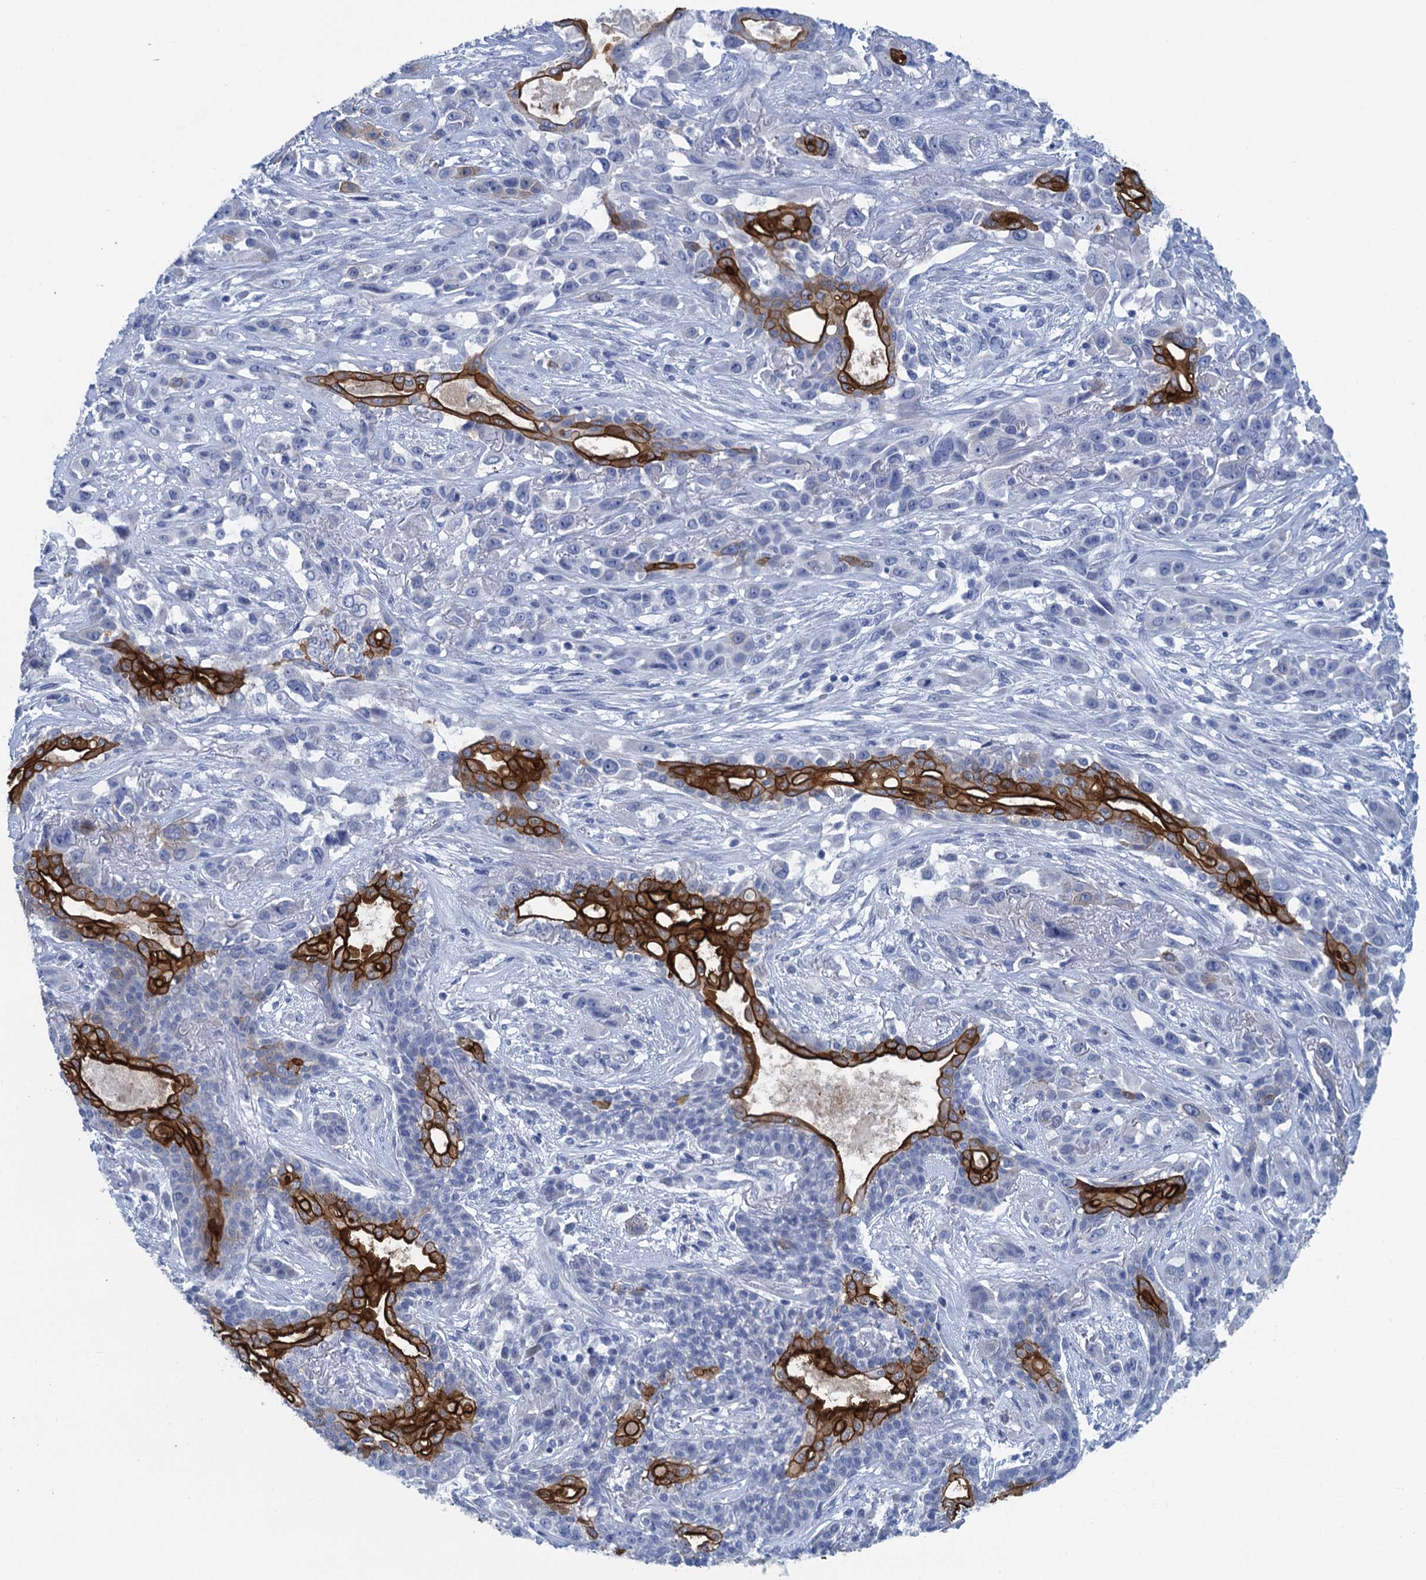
{"staining": {"intensity": "strong", "quantity": "<25%", "location": "cytoplasmic/membranous"}, "tissue": "lung cancer", "cell_type": "Tumor cells", "image_type": "cancer", "snomed": [{"axis": "morphology", "description": "Squamous cell carcinoma, NOS"}, {"axis": "topography", "description": "Lung"}], "caption": "A photomicrograph showing strong cytoplasmic/membranous staining in approximately <25% of tumor cells in lung cancer, as visualized by brown immunohistochemical staining.", "gene": "SCEL", "patient": {"sex": "female", "age": 70}}